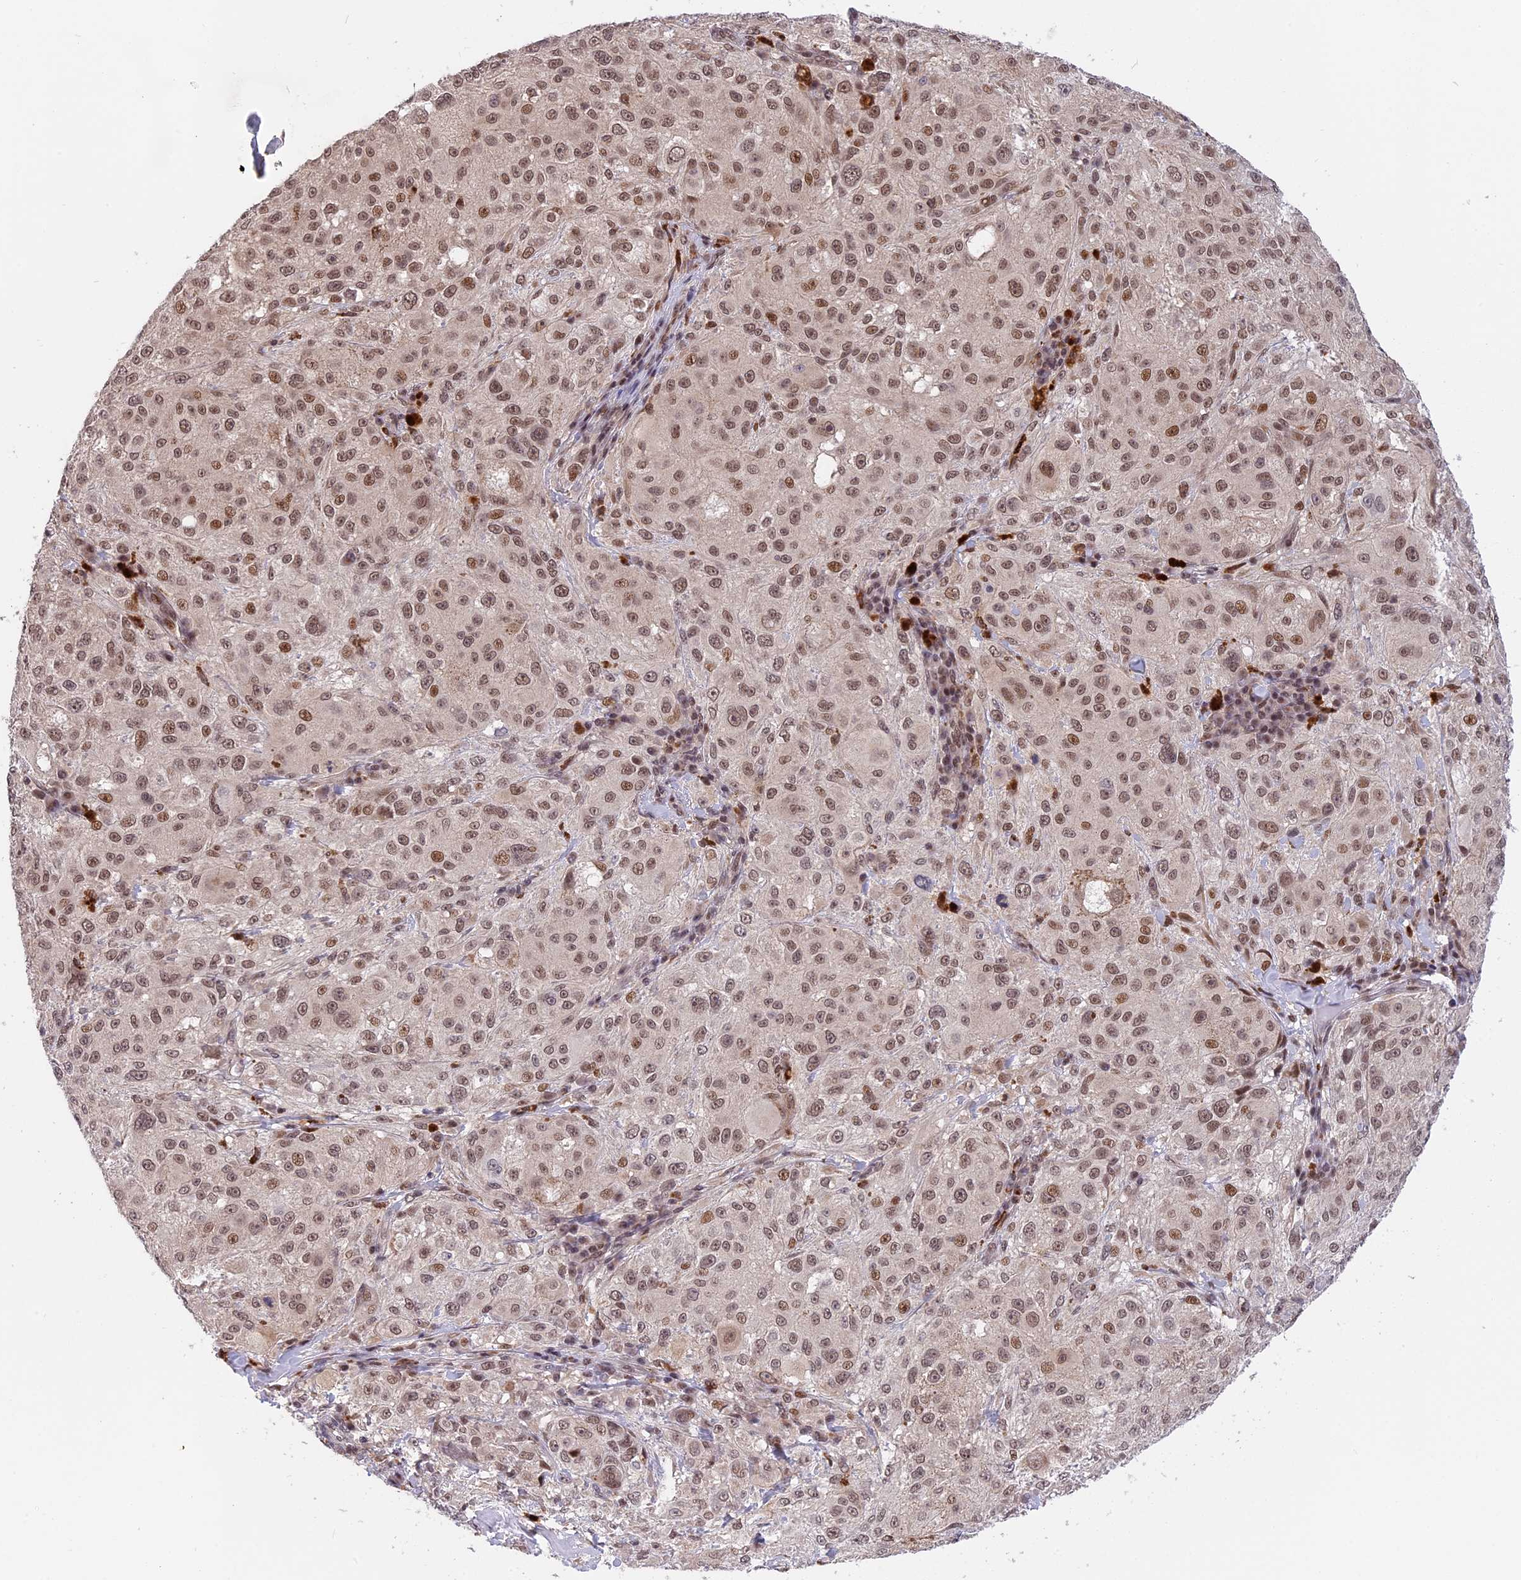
{"staining": {"intensity": "moderate", "quantity": ">75%", "location": "nuclear"}, "tissue": "melanoma", "cell_type": "Tumor cells", "image_type": "cancer", "snomed": [{"axis": "morphology", "description": "Necrosis, NOS"}, {"axis": "morphology", "description": "Malignant melanoma, NOS"}, {"axis": "topography", "description": "Skin"}], "caption": "Immunohistochemical staining of melanoma shows medium levels of moderate nuclear expression in approximately >75% of tumor cells.", "gene": "POLR2C", "patient": {"sex": "female", "age": 87}}